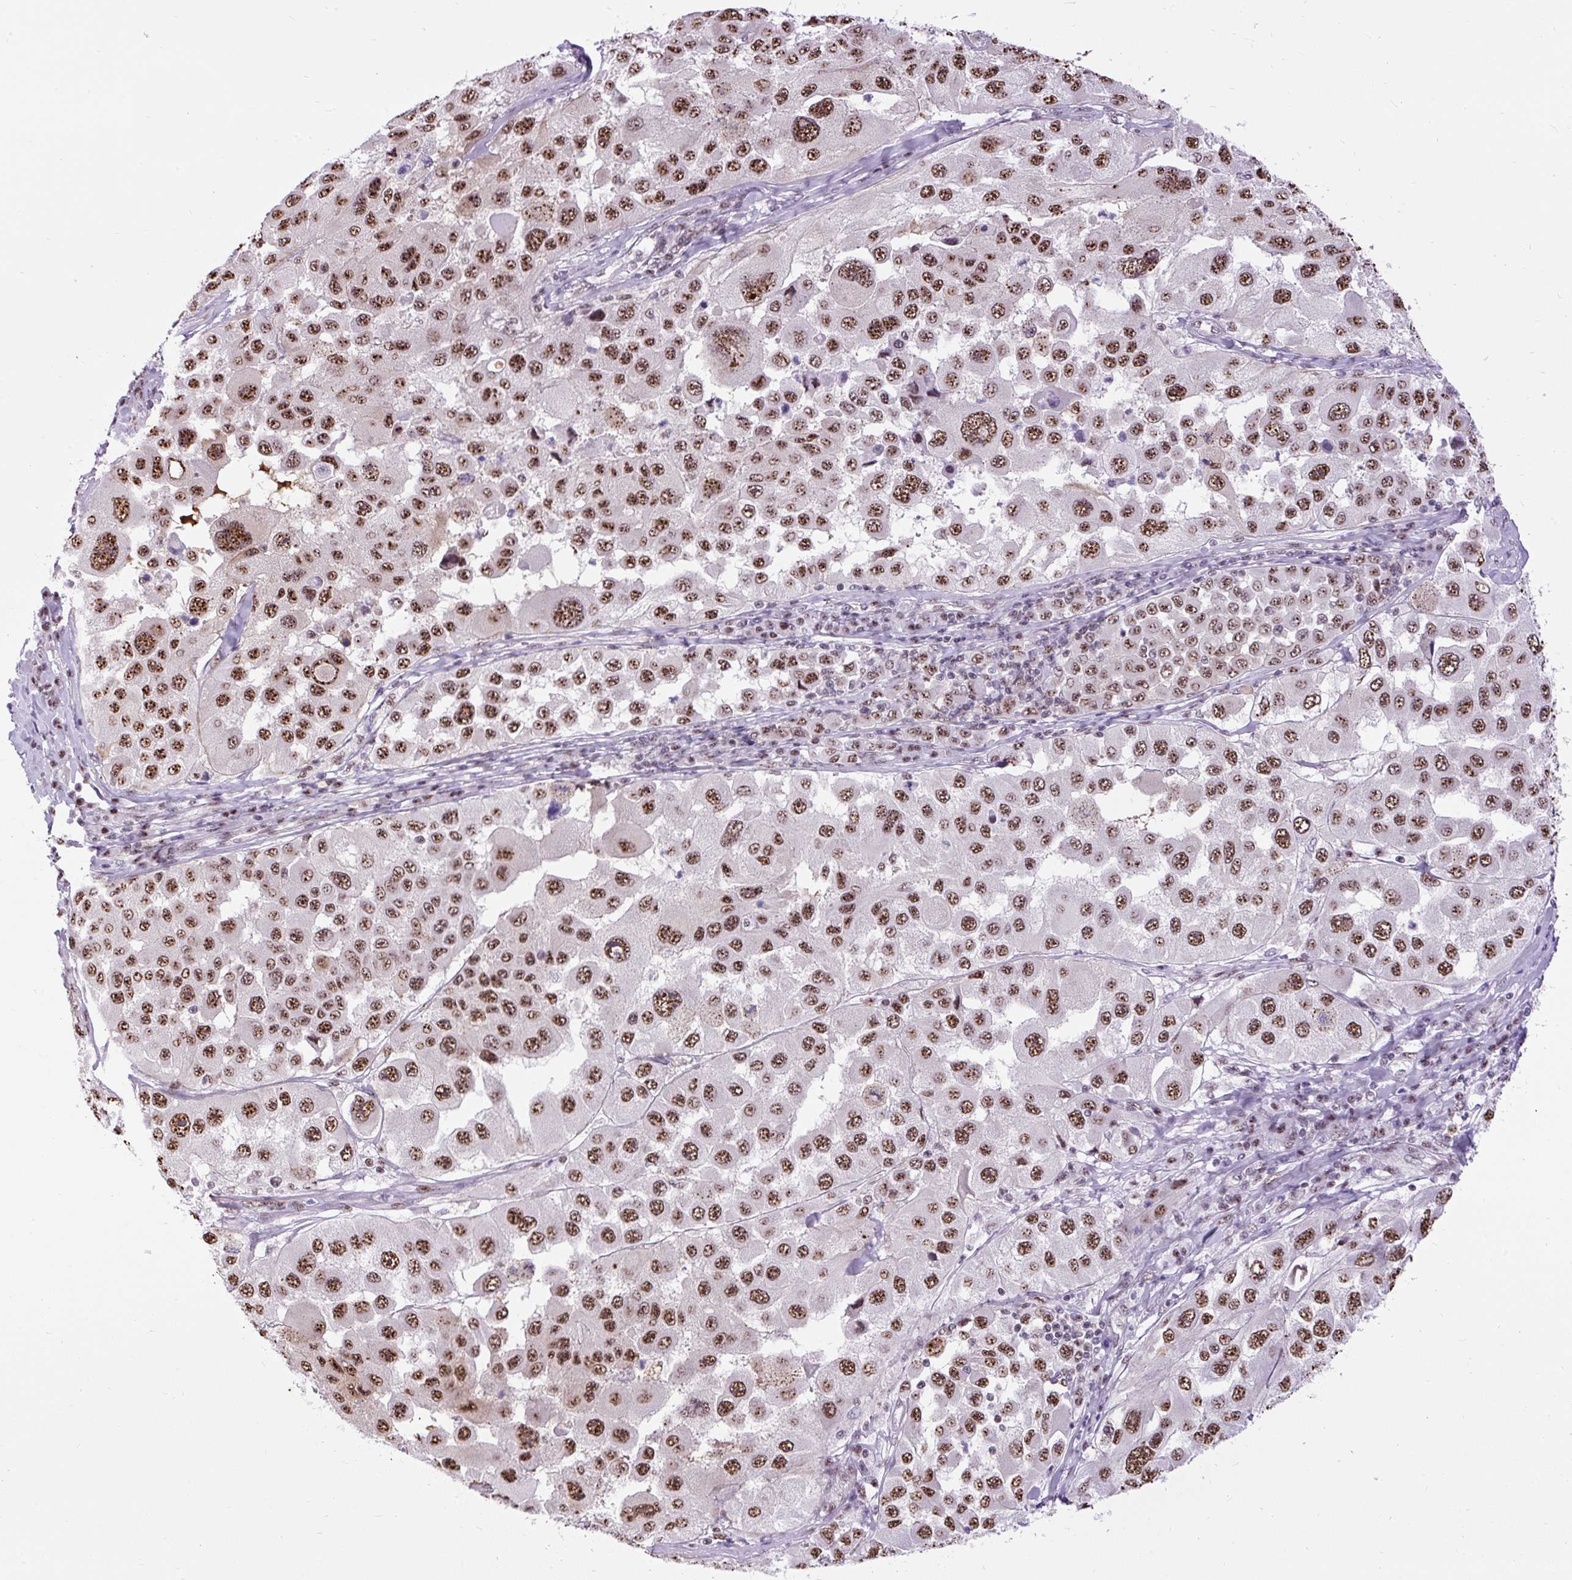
{"staining": {"intensity": "strong", "quantity": ">75%", "location": "nuclear"}, "tissue": "melanoma", "cell_type": "Tumor cells", "image_type": "cancer", "snomed": [{"axis": "morphology", "description": "Malignant melanoma, Metastatic site"}, {"axis": "topography", "description": "Lymph node"}], "caption": "Tumor cells show high levels of strong nuclear staining in about >75% of cells in human malignant melanoma (metastatic site).", "gene": "SMC5", "patient": {"sex": "male", "age": 62}}